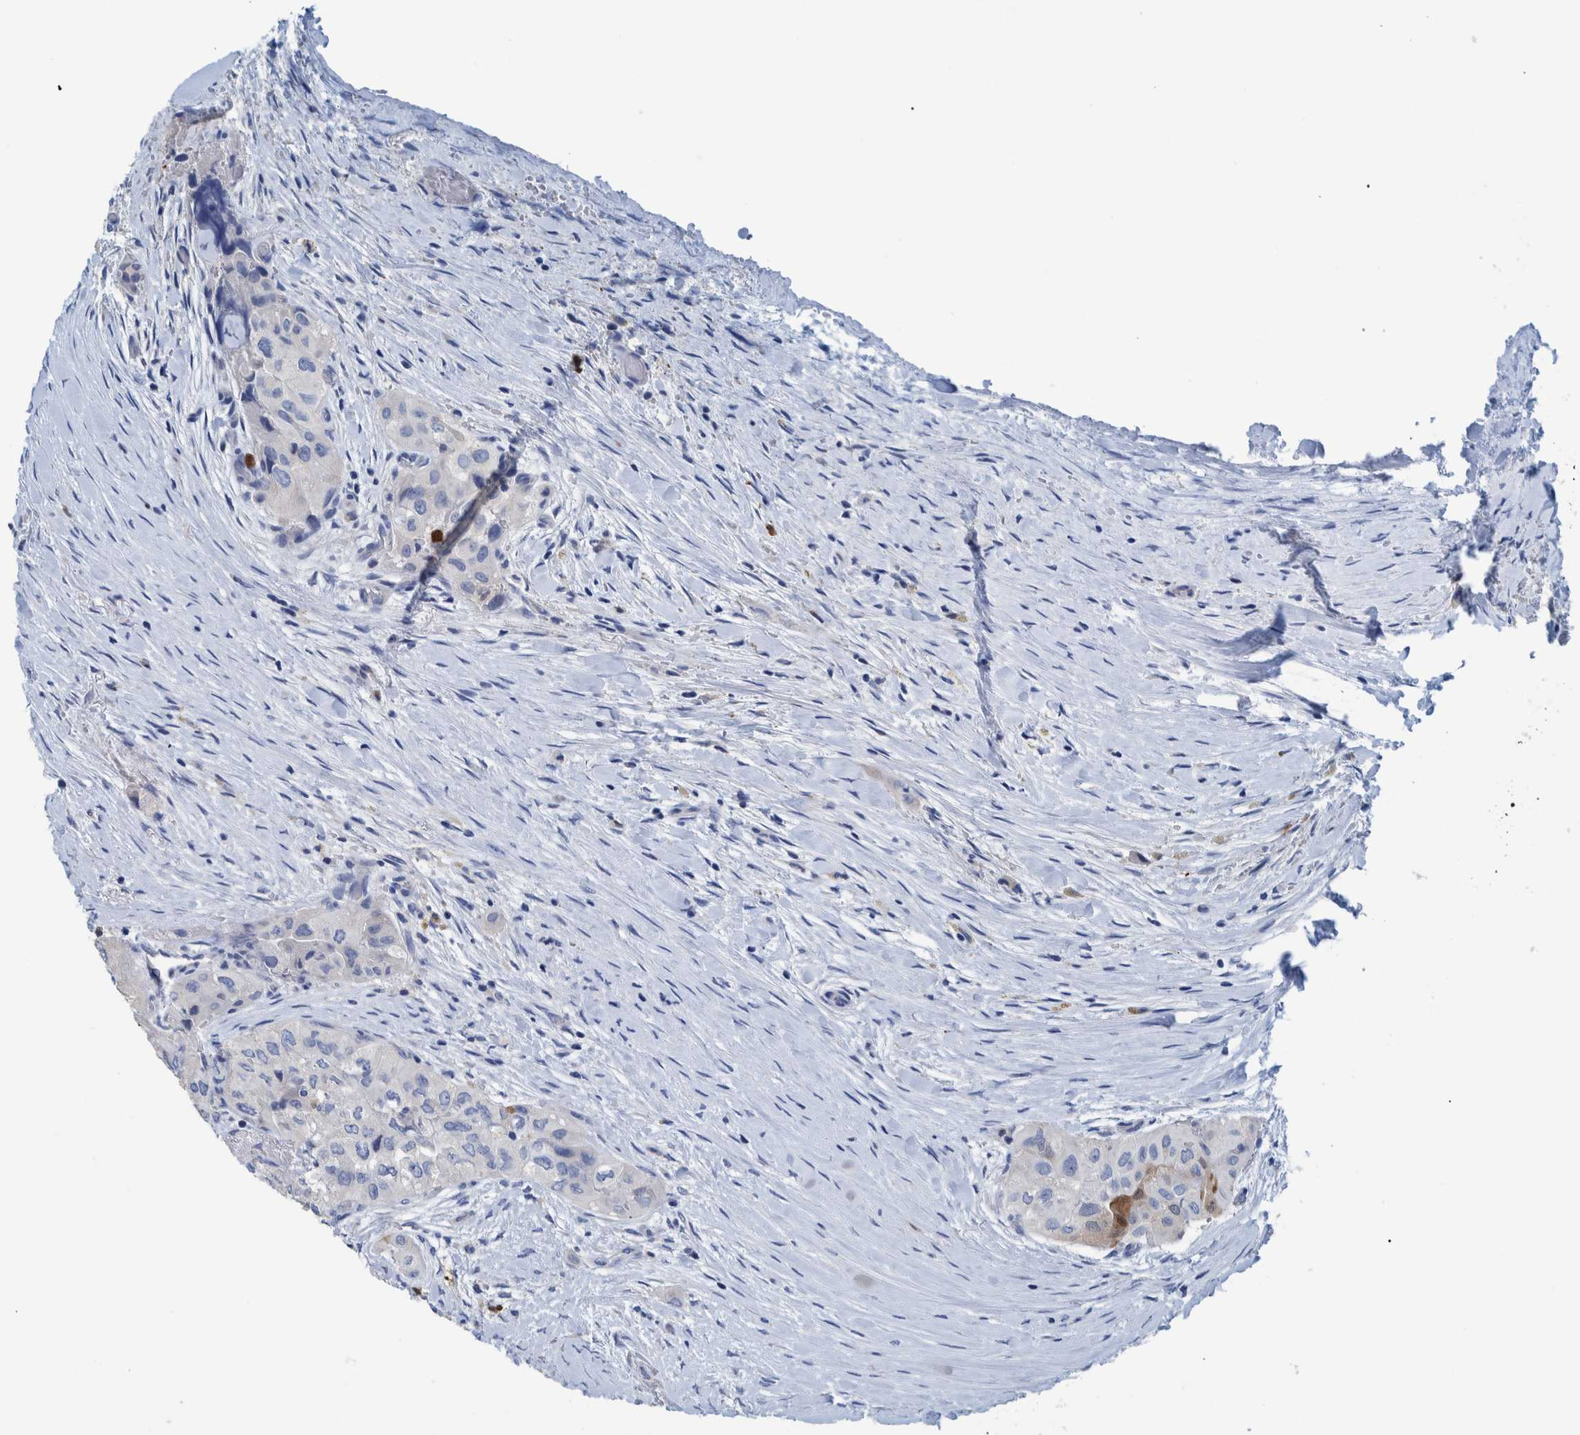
{"staining": {"intensity": "negative", "quantity": "none", "location": "none"}, "tissue": "thyroid cancer", "cell_type": "Tumor cells", "image_type": "cancer", "snomed": [{"axis": "morphology", "description": "Papillary adenocarcinoma, NOS"}, {"axis": "topography", "description": "Thyroid gland"}], "caption": "Immunohistochemistry image of neoplastic tissue: papillary adenocarcinoma (thyroid) stained with DAB exhibits no significant protein positivity in tumor cells.", "gene": "IDO1", "patient": {"sex": "female", "age": 59}}